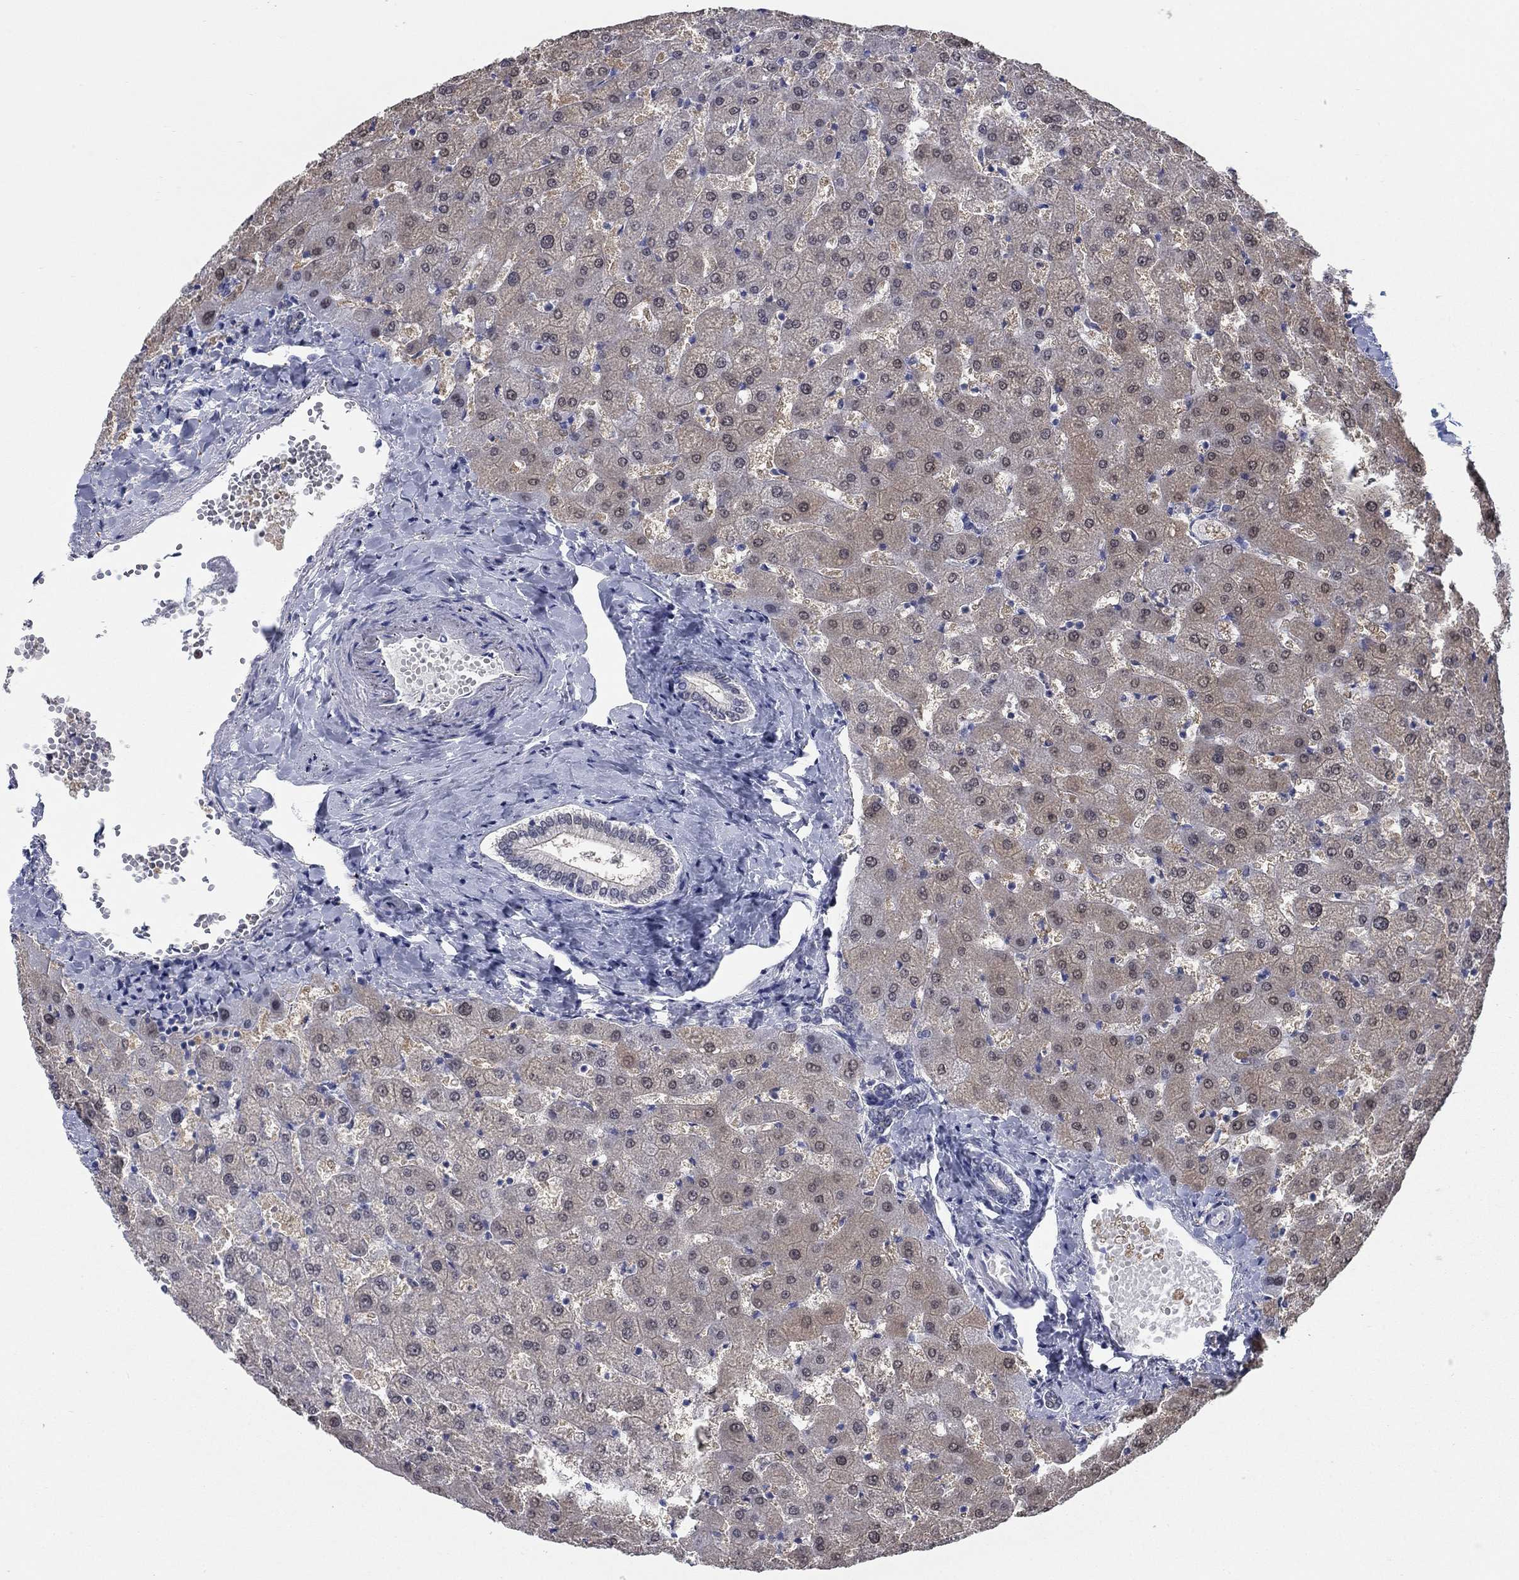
{"staining": {"intensity": "negative", "quantity": "none", "location": "none"}, "tissue": "liver", "cell_type": "Cholangiocytes", "image_type": "normal", "snomed": [{"axis": "morphology", "description": "Normal tissue, NOS"}, {"axis": "topography", "description": "Liver"}], "caption": "IHC micrograph of normal liver: human liver stained with DAB (3,3'-diaminobenzidine) reveals no significant protein staining in cholangiocytes.", "gene": "ATP6V1G2", "patient": {"sex": "female", "age": 50}}